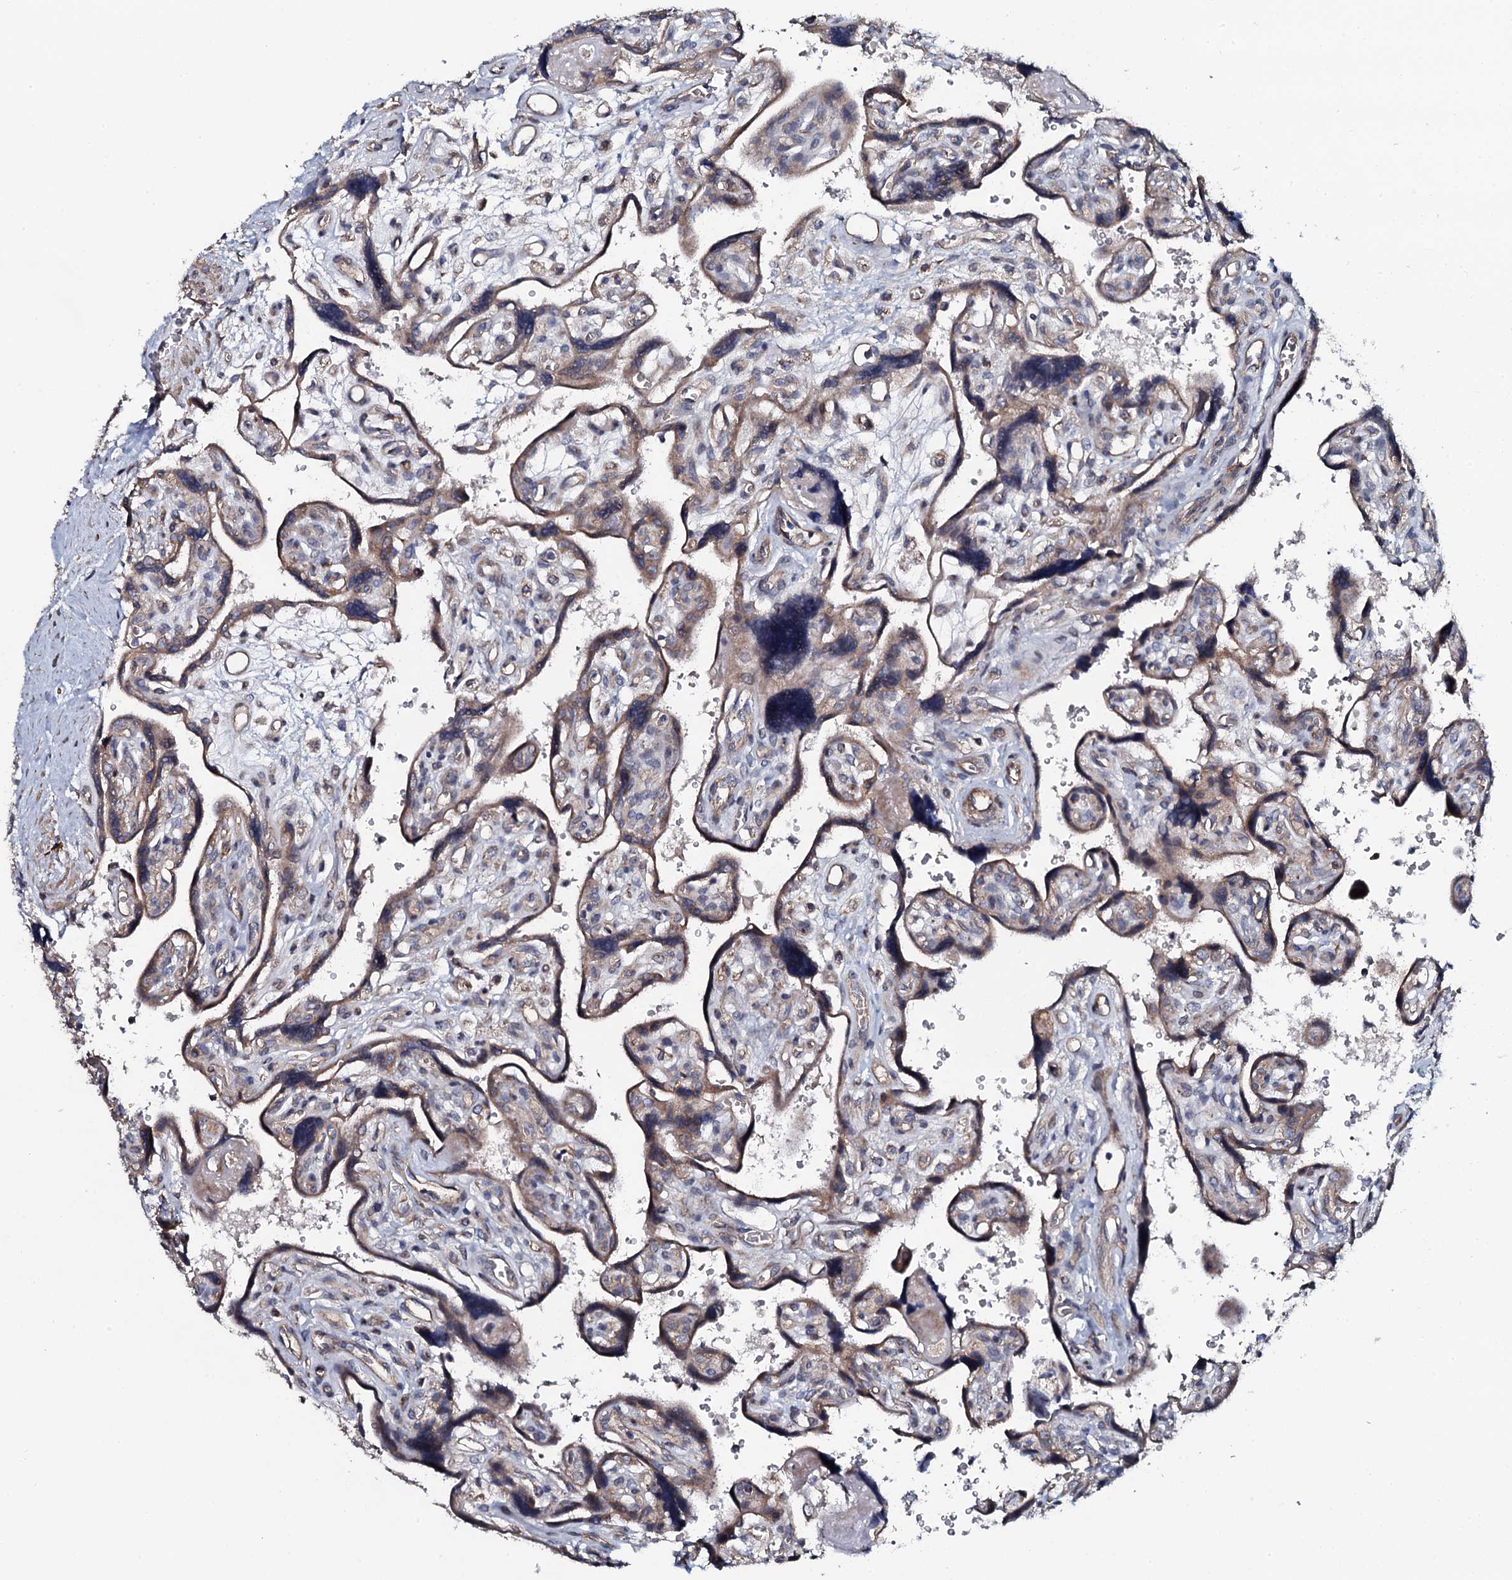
{"staining": {"intensity": "weak", "quantity": ">75%", "location": "cytoplasmic/membranous"}, "tissue": "placenta", "cell_type": "Trophoblastic cells", "image_type": "normal", "snomed": [{"axis": "morphology", "description": "Normal tissue, NOS"}, {"axis": "topography", "description": "Placenta"}], "caption": "Immunohistochemistry micrograph of normal human placenta stained for a protein (brown), which demonstrates low levels of weak cytoplasmic/membranous expression in approximately >75% of trophoblastic cells.", "gene": "KCTD4", "patient": {"sex": "female", "age": 39}}